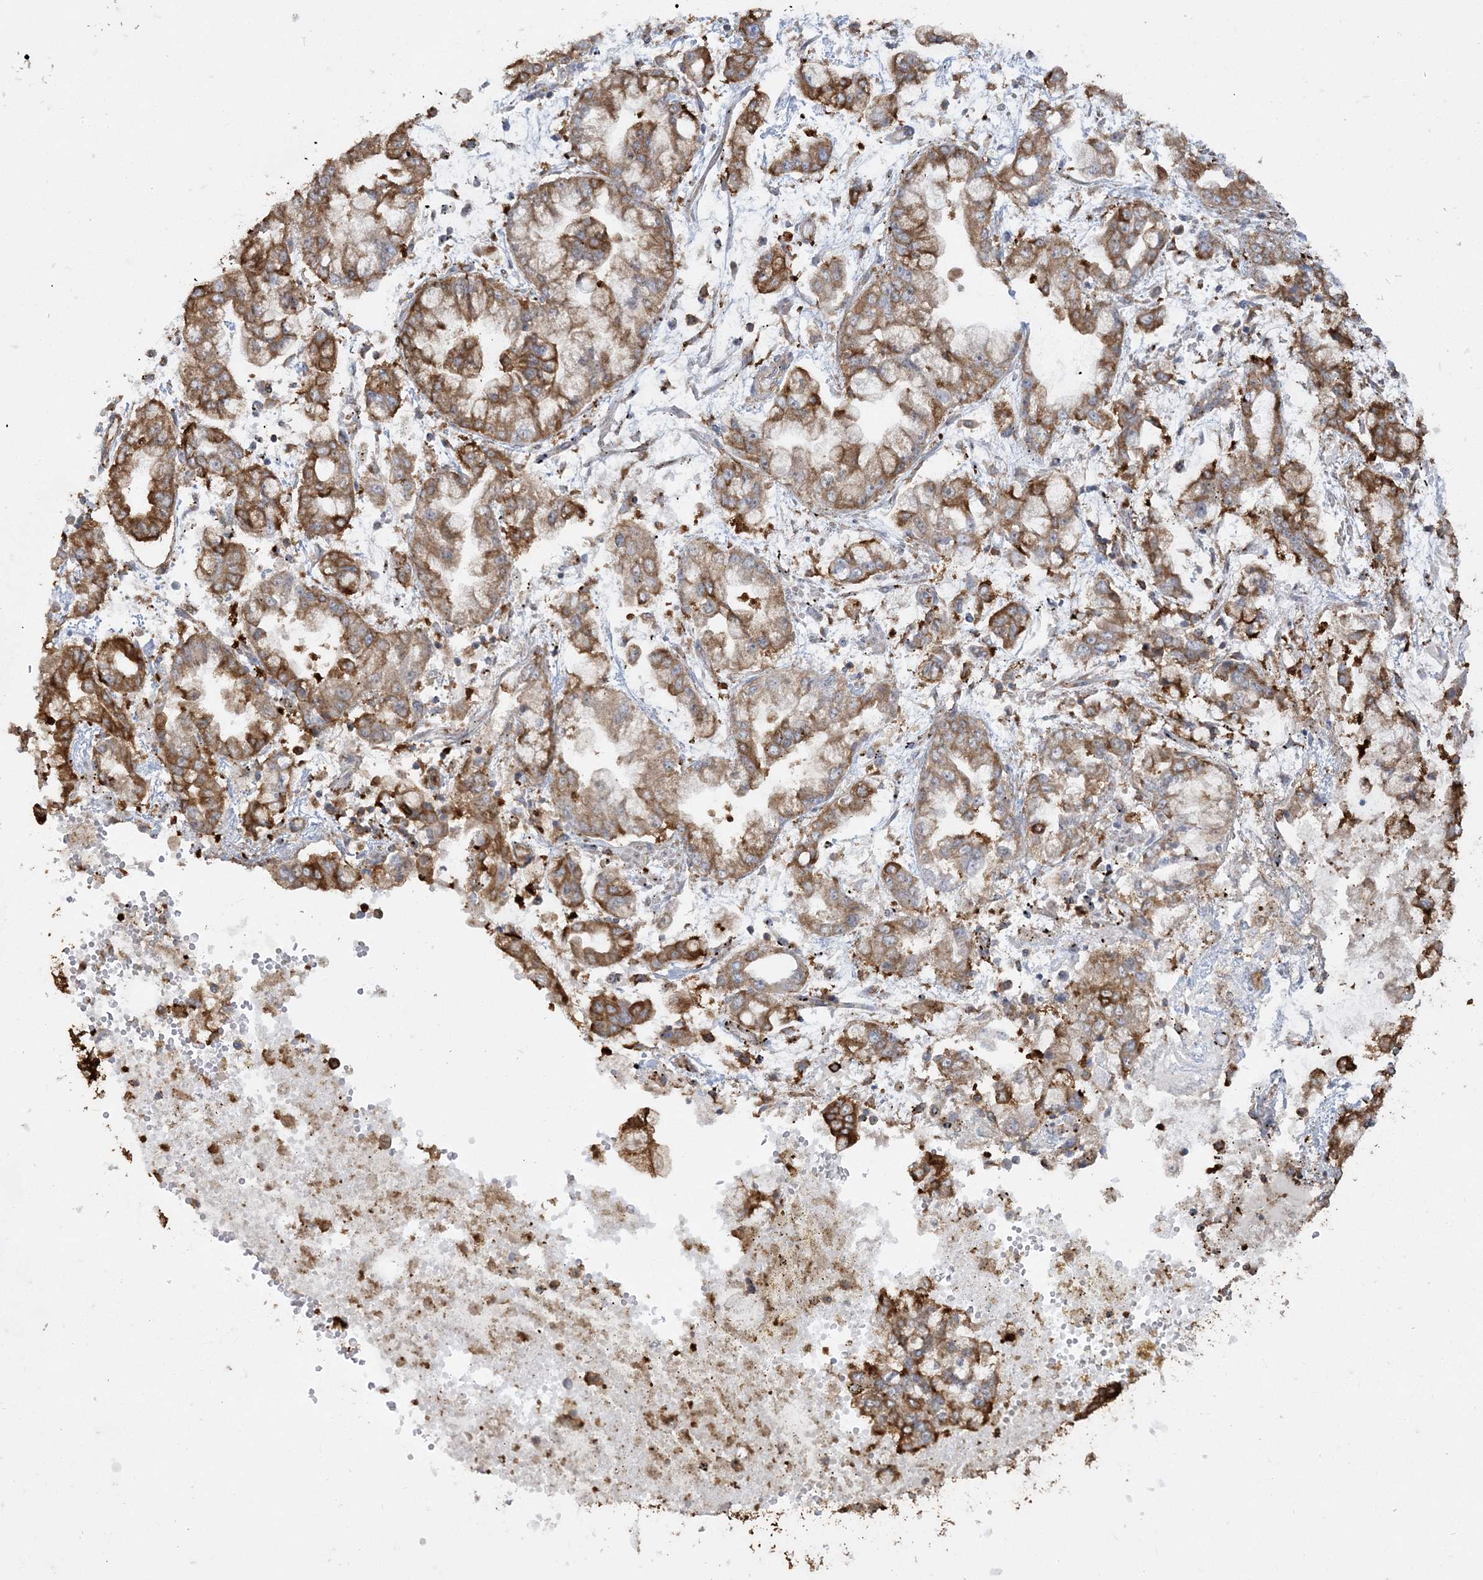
{"staining": {"intensity": "moderate", "quantity": ">75%", "location": "cytoplasmic/membranous"}, "tissue": "stomach cancer", "cell_type": "Tumor cells", "image_type": "cancer", "snomed": [{"axis": "morphology", "description": "Normal tissue, NOS"}, {"axis": "morphology", "description": "Adenocarcinoma, NOS"}, {"axis": "topography", "description": "Stomach, upper"}, {"axis": "topography", "description": "Stomach"}], "caption": "The micrograph exhibits staining of stomach cancer (adenocarcinoma), revealing moderate cytoplasmic/membranous protein staining (brown color) within tumor cells.", "gene": "DERL3", "patient": {"sex": "male", "age": 76}}